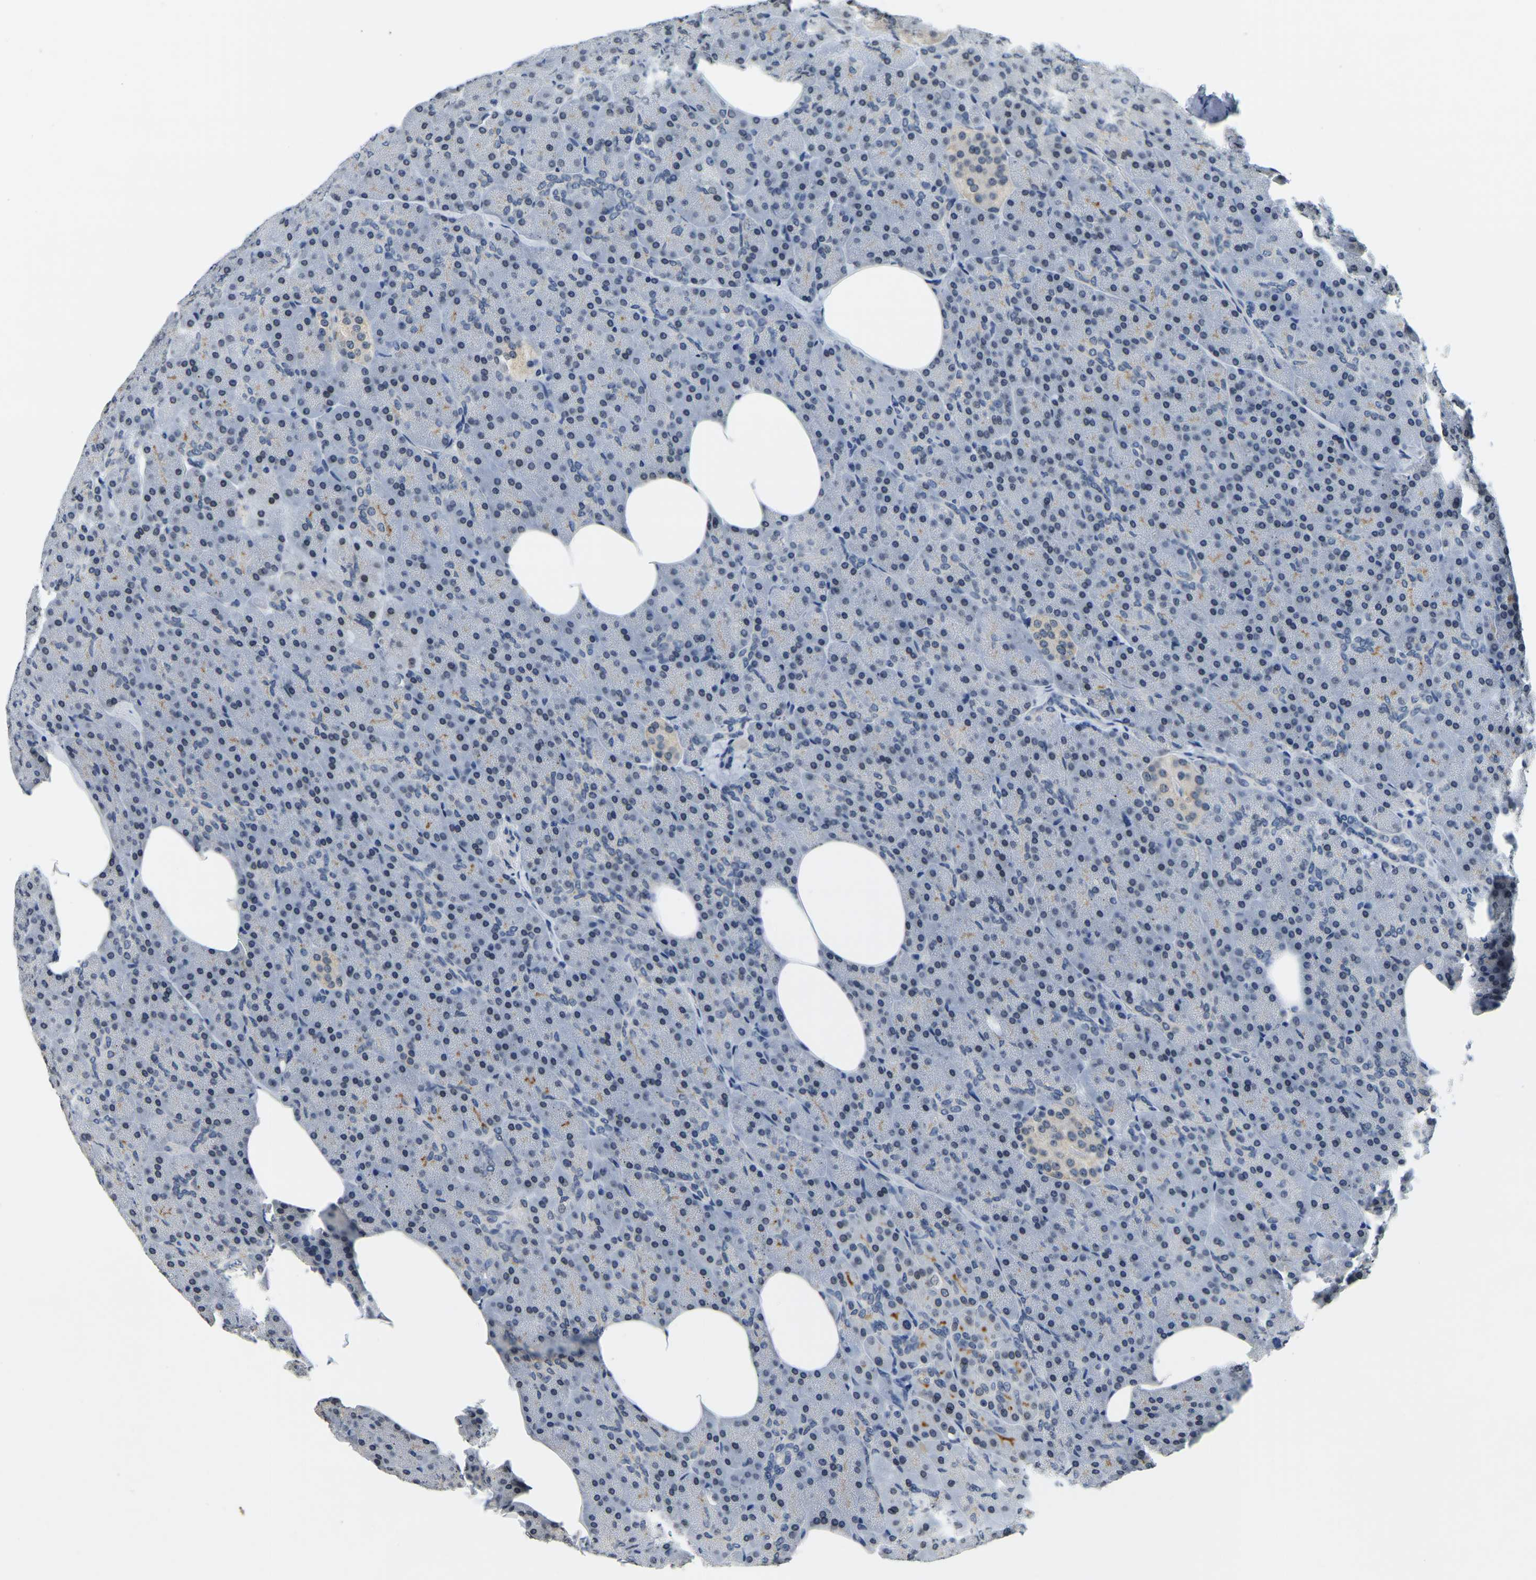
{"staining": {"intensity": "moderate", "quantity": "25%-75%", "location": "cytoplasmic/membranous,nuclear"}, "tissue": "pancreas", "cell_type": "Exocrine glandular cells", "image_type": "normal", "snomed": [{"axis": "morphology", "description": "Normal tissue, NOS"}, {"axis": "topography", "description": "Pancreas"}], "caption": "Pancreas stained with a brown dye exhibits moderate cytoplasmic/membranous,nuclear positive expression in approximately 25%-75% of exocrine glandular cells.", "gene": "RANBP2", "patient": {"sex": "female", "age": 35}}